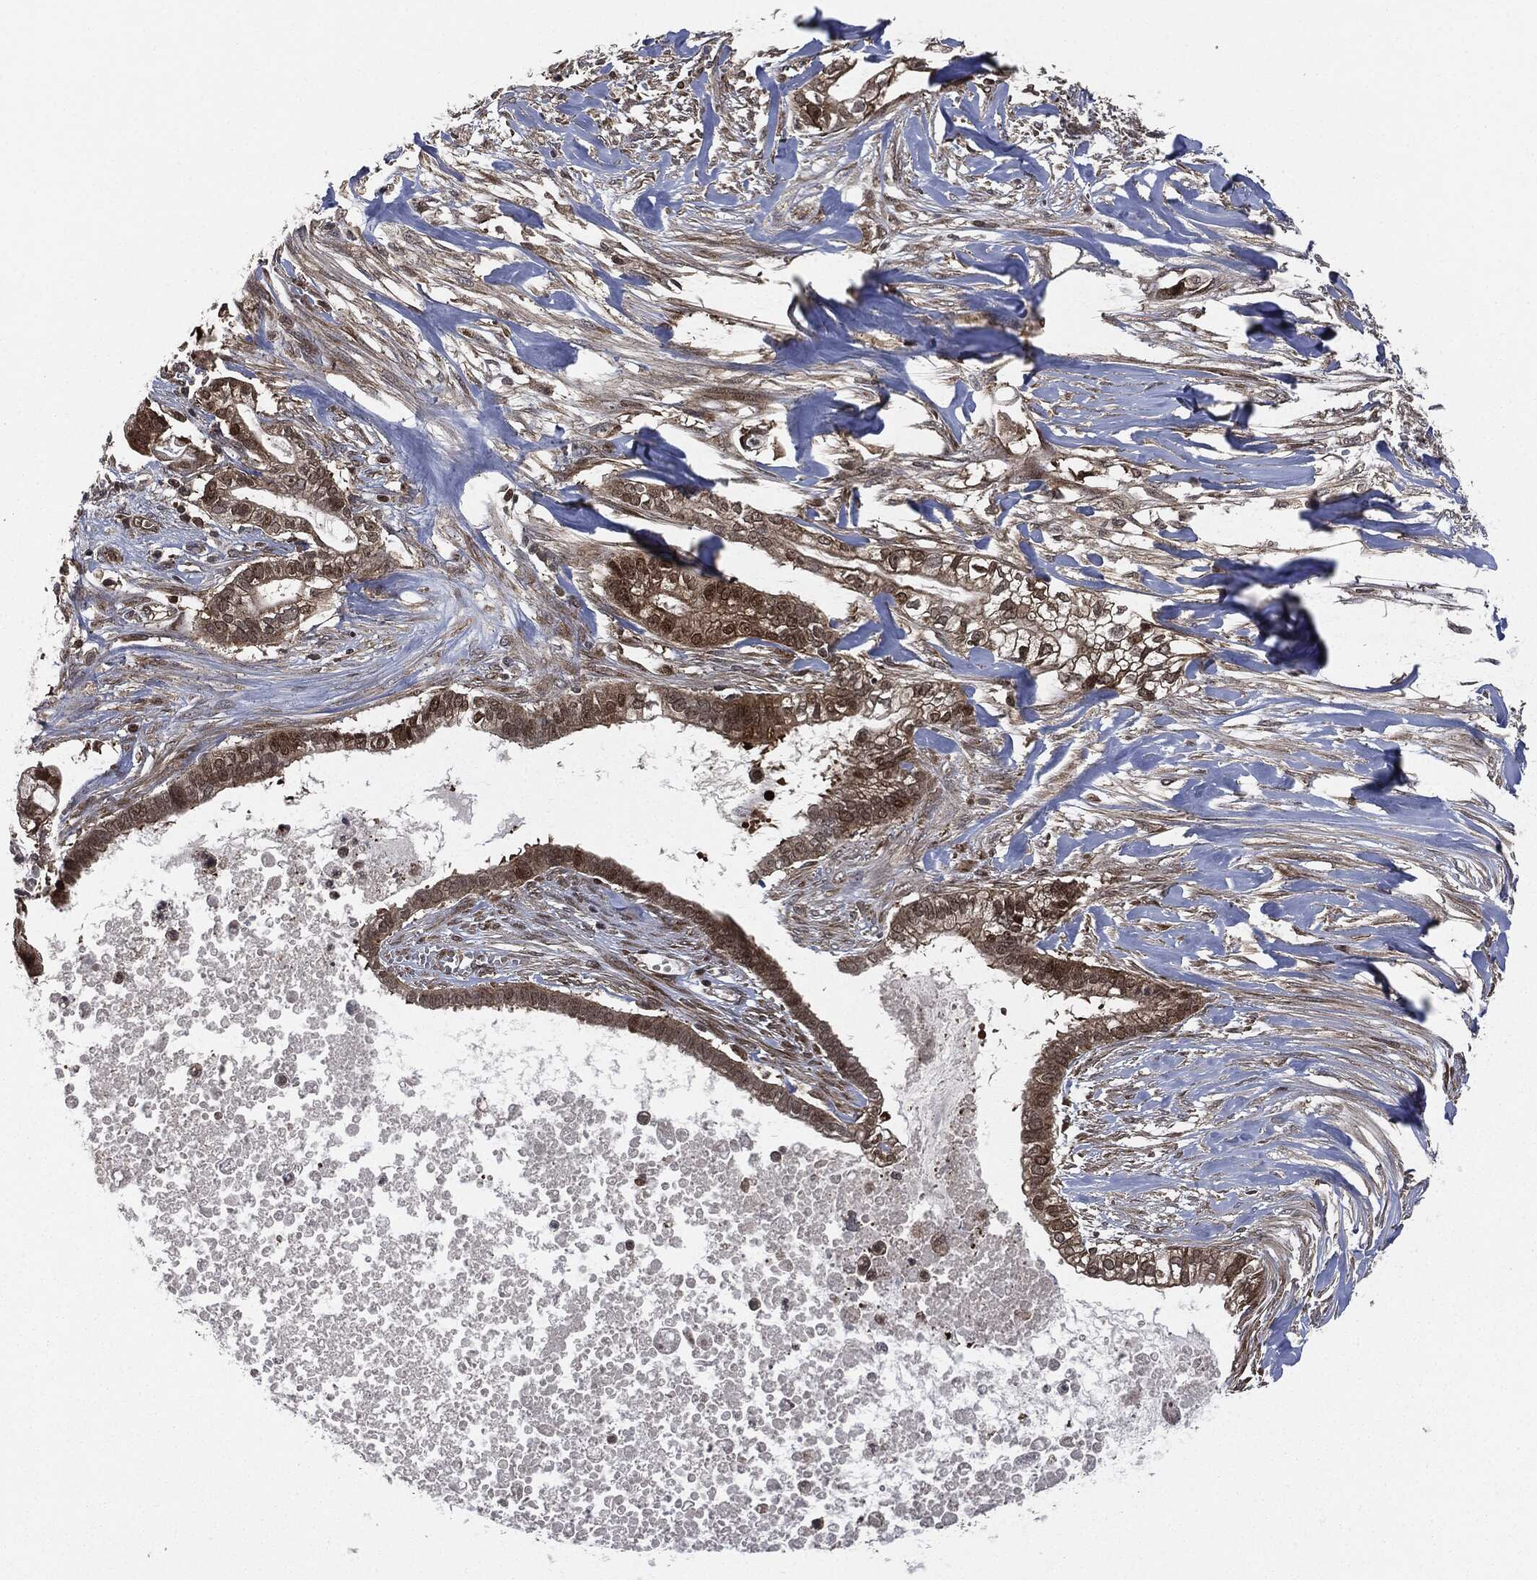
{"staining": {"intensity": "moderate", "quantity": ">75%", "location": "cytoplasmic/membranous"}, "tissue": "pancreatic cancer", "cell_type": "Tumor cells", "image_type": "cancer", "snomed": [{"axis": "morphology", "description": "Adenocarcinoma, NOS"}, {"axis": "topography", "description": "Pancreas"}], "caption": "A brown stain labels moderate cytoplasmic/membranous staining of a protein in pancreatic cancer (adenocarcinoma) tumor cells.", "gene": "HRAS", "patient": {"sex": "male", "age": 61}}